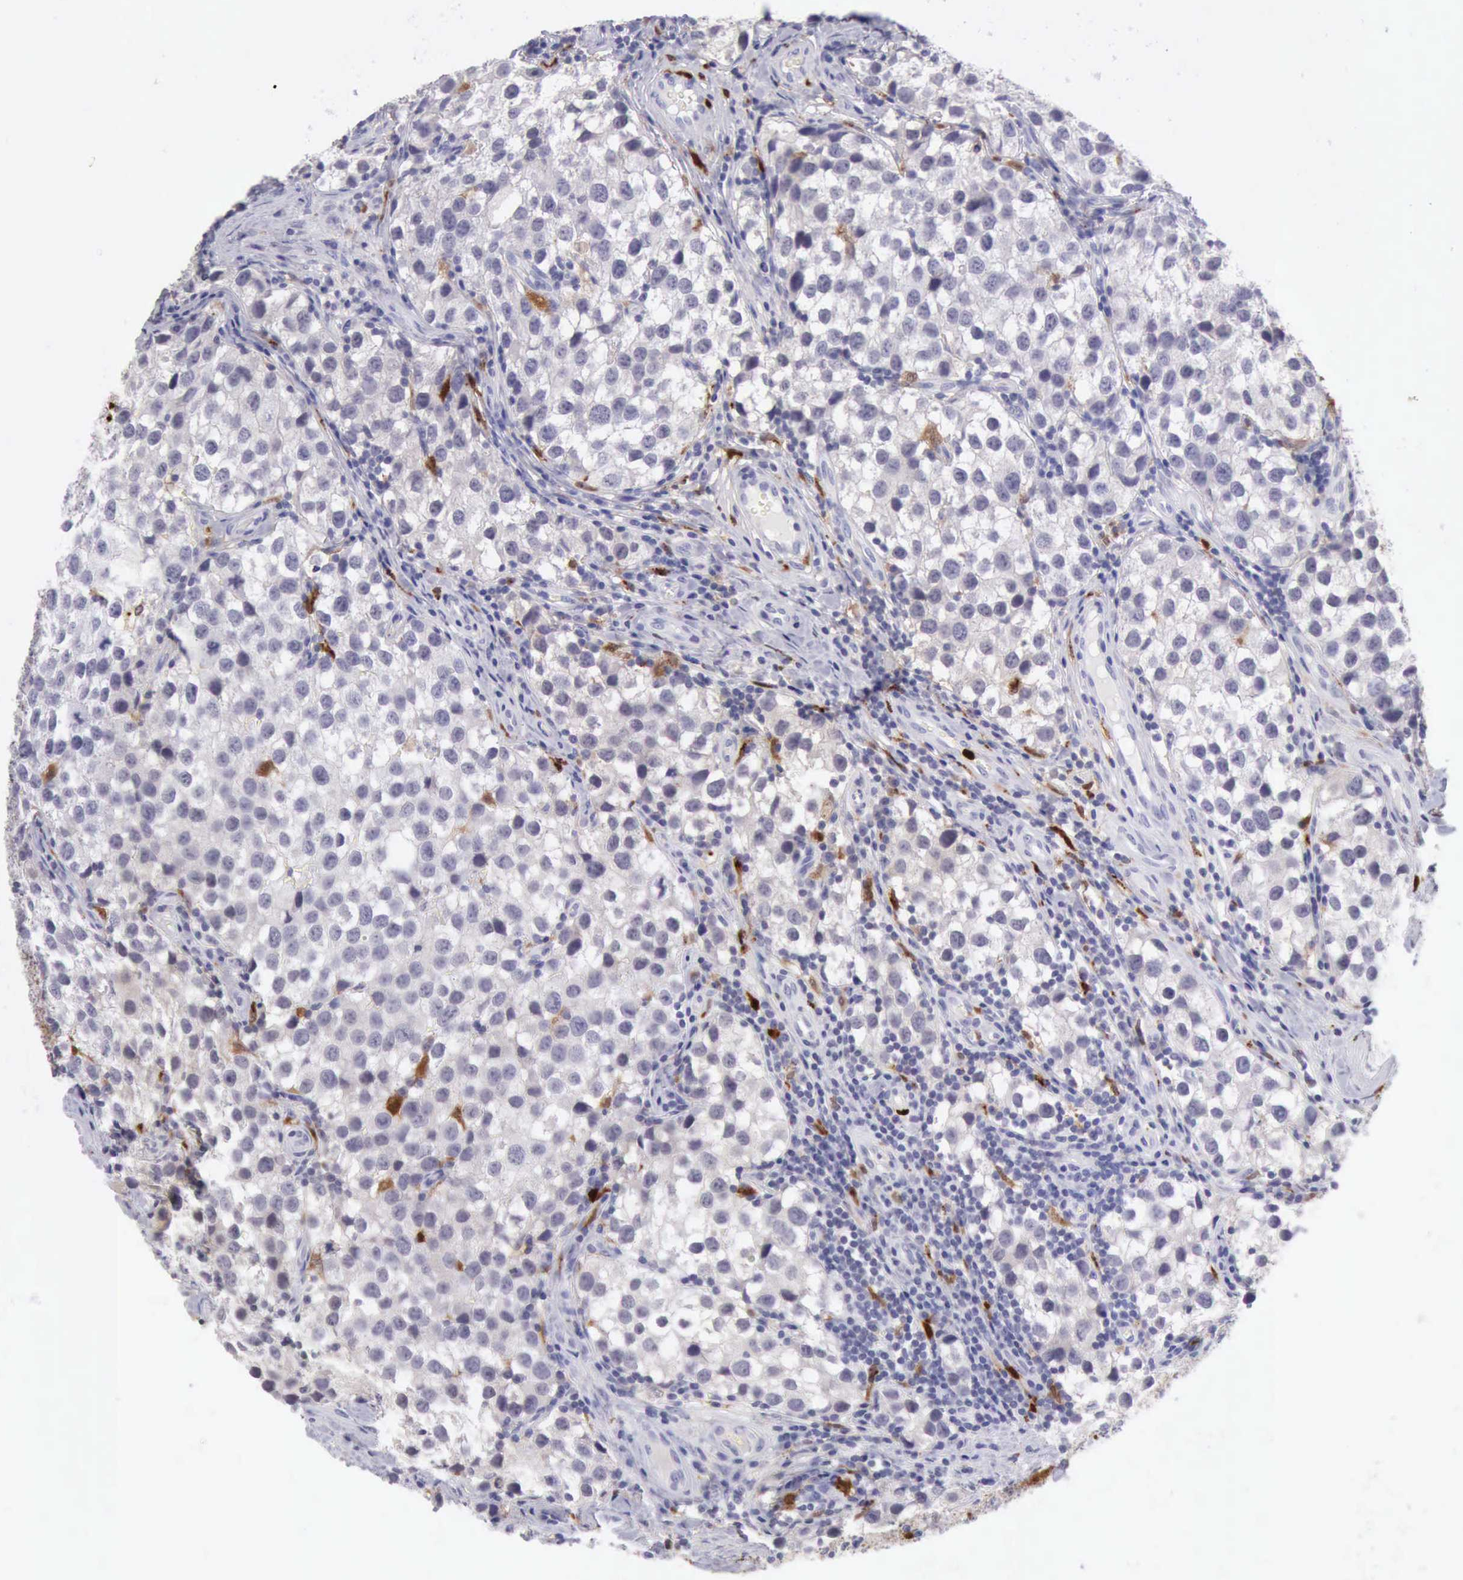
{"staining": {"intensity": "negative", "quantity": "none", "location": "none"}, "tissue": "testis cancer", "cell_type": "Tumor cells", "image_type": "cancer", "snomed": [{"axis": "morphology", "description": "Seminoma, NOS"}, {"axis": "topography", "description": "Testis"}], "caption": "Immunohistochemistry photomicrograph of testis seminoma stained for a protein (brown), which demonstrates no staining in tumor cells.", "gene": "CSTA", "patient": {"sex": "male", "age": 39}}